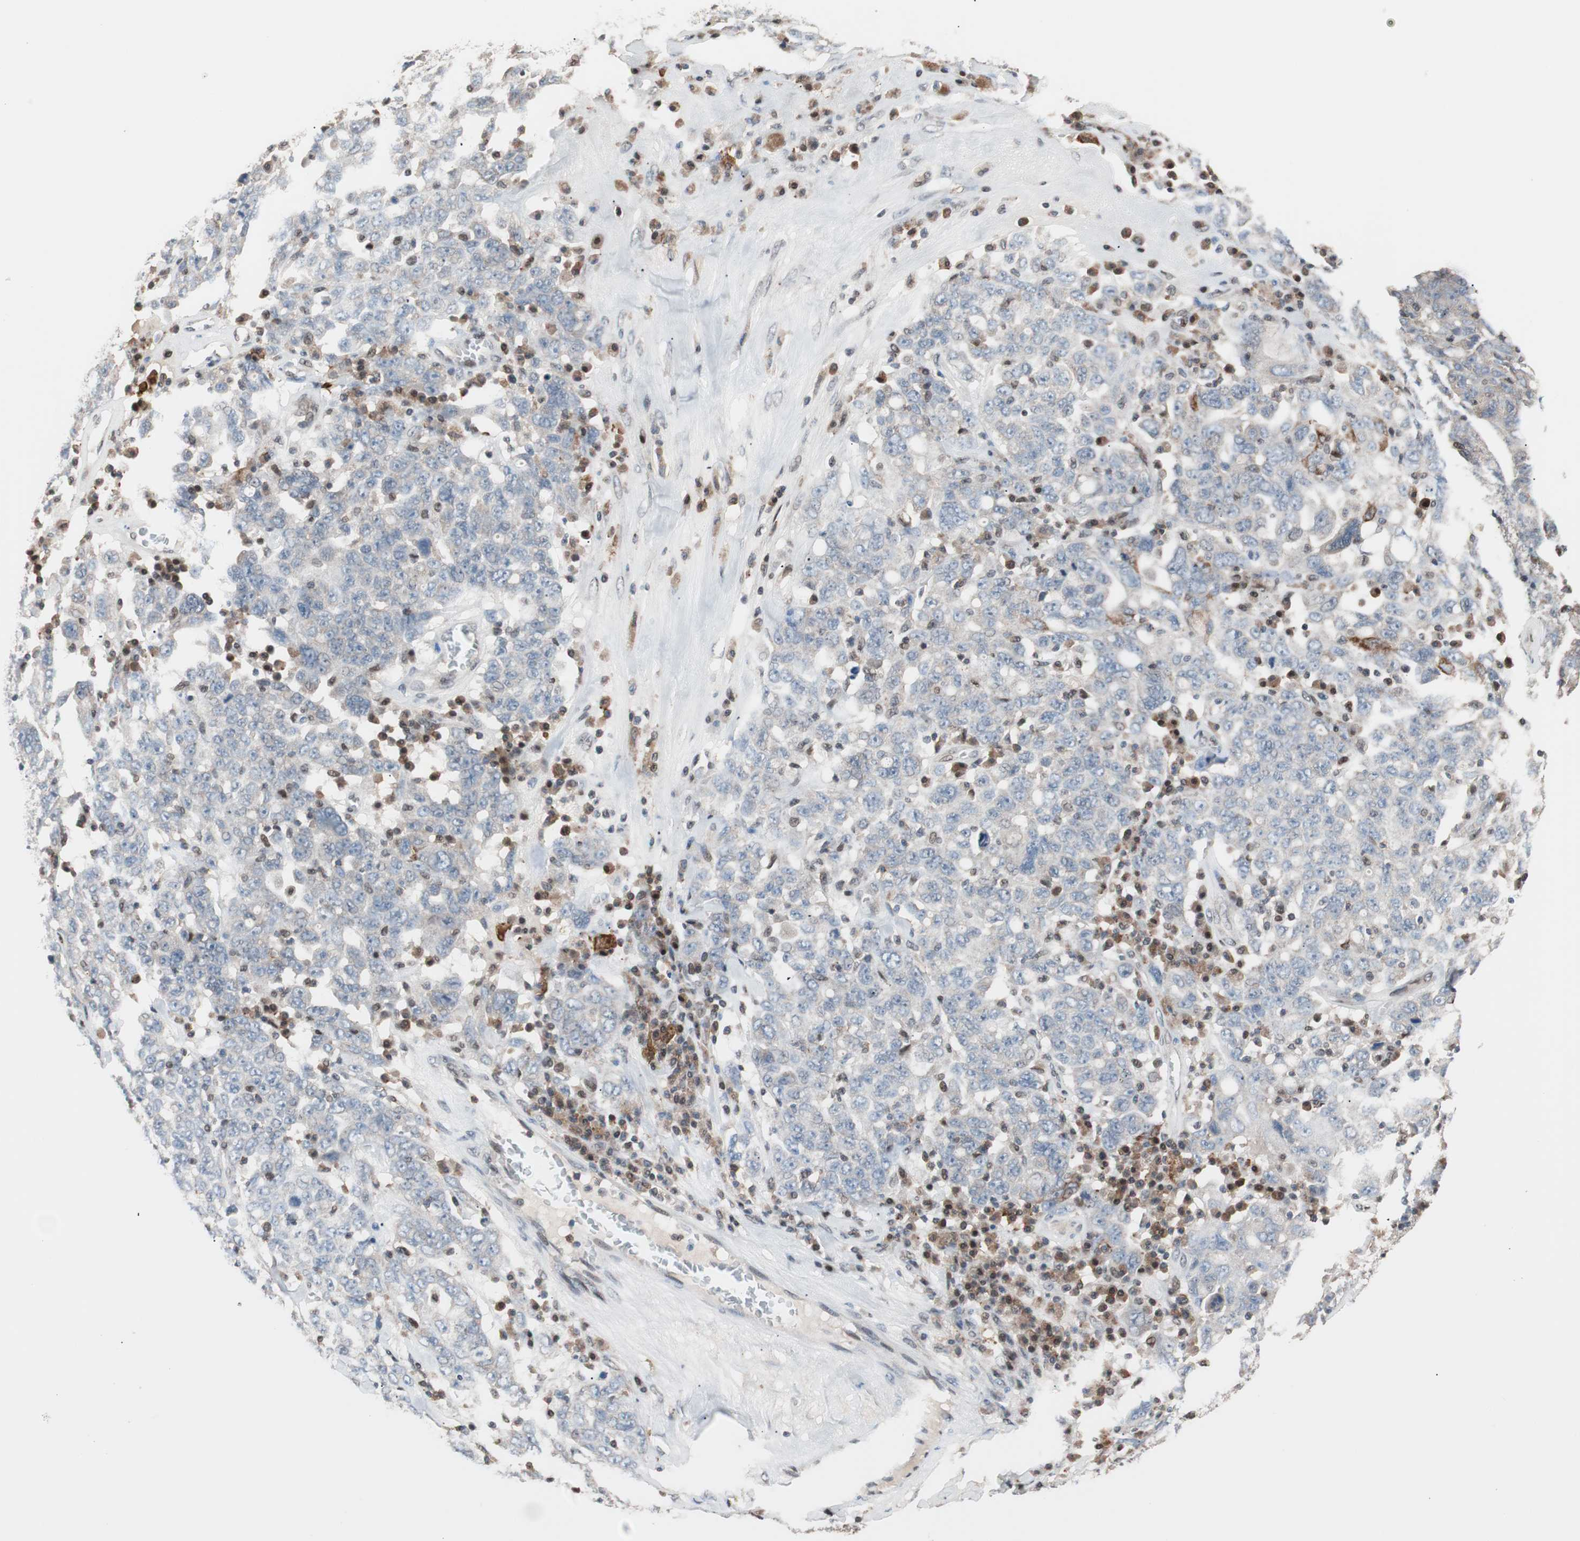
{"staining": {"intensity": "negative", "quantity": "none", "location": "none"}, "tissue": "ovarian cancer", "cell_type": "Tumor cells", "image_type": "cancer", "snomed": [{"axis": "morphology", "description": "Carcinoma, endometroid"}, {"axis": "topography", "description": "Ovary"}], "caption": "Protein analysis of ovarian cancer displays no significant staining in tumor cells.", "gene": "POLH", "patient": {"sex": "female", "age": 62}}